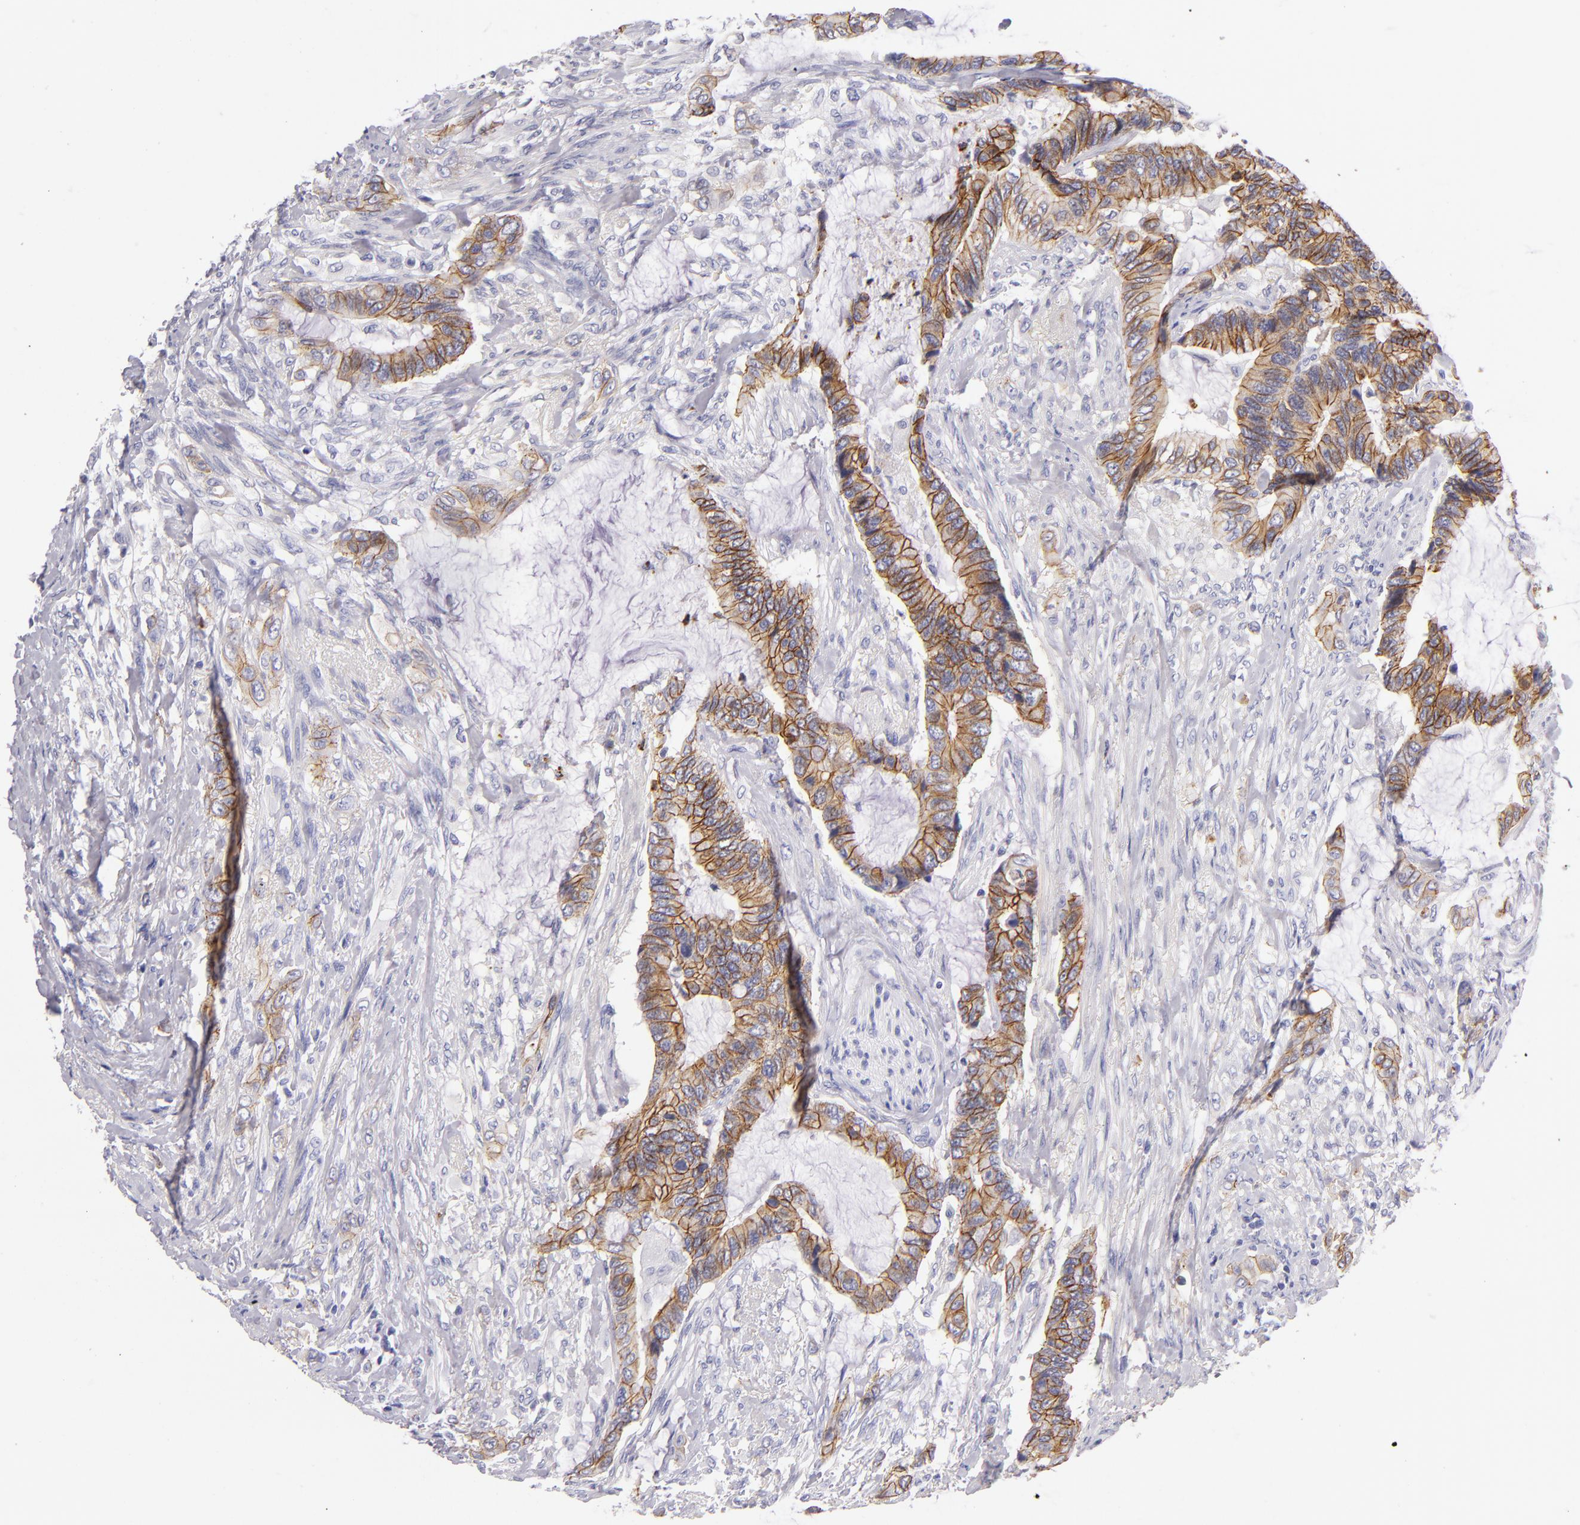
{"staining": {"intensity": "moderate", "quantity": ">75%", "location": "cytoplasmic/membranous"}, "tissue": "colorectal cancer", "cell_type": "Tumor cells", "image_type": "cancer", "snomed": [{"axis": "morphology", "description": "Adenocarcinoma, NOS"}, {"axis": "topography", "description": "Rectum"}], "caption": "This micrograph displays immunohistochemistry (IHC) staining of human colorectal cancer, with medium moderate cytoplasmic/membranous positivity in approximately >75% of tumor cells.", "gene": "CDH3", "patient": {"sex": "female", "age": 59}}